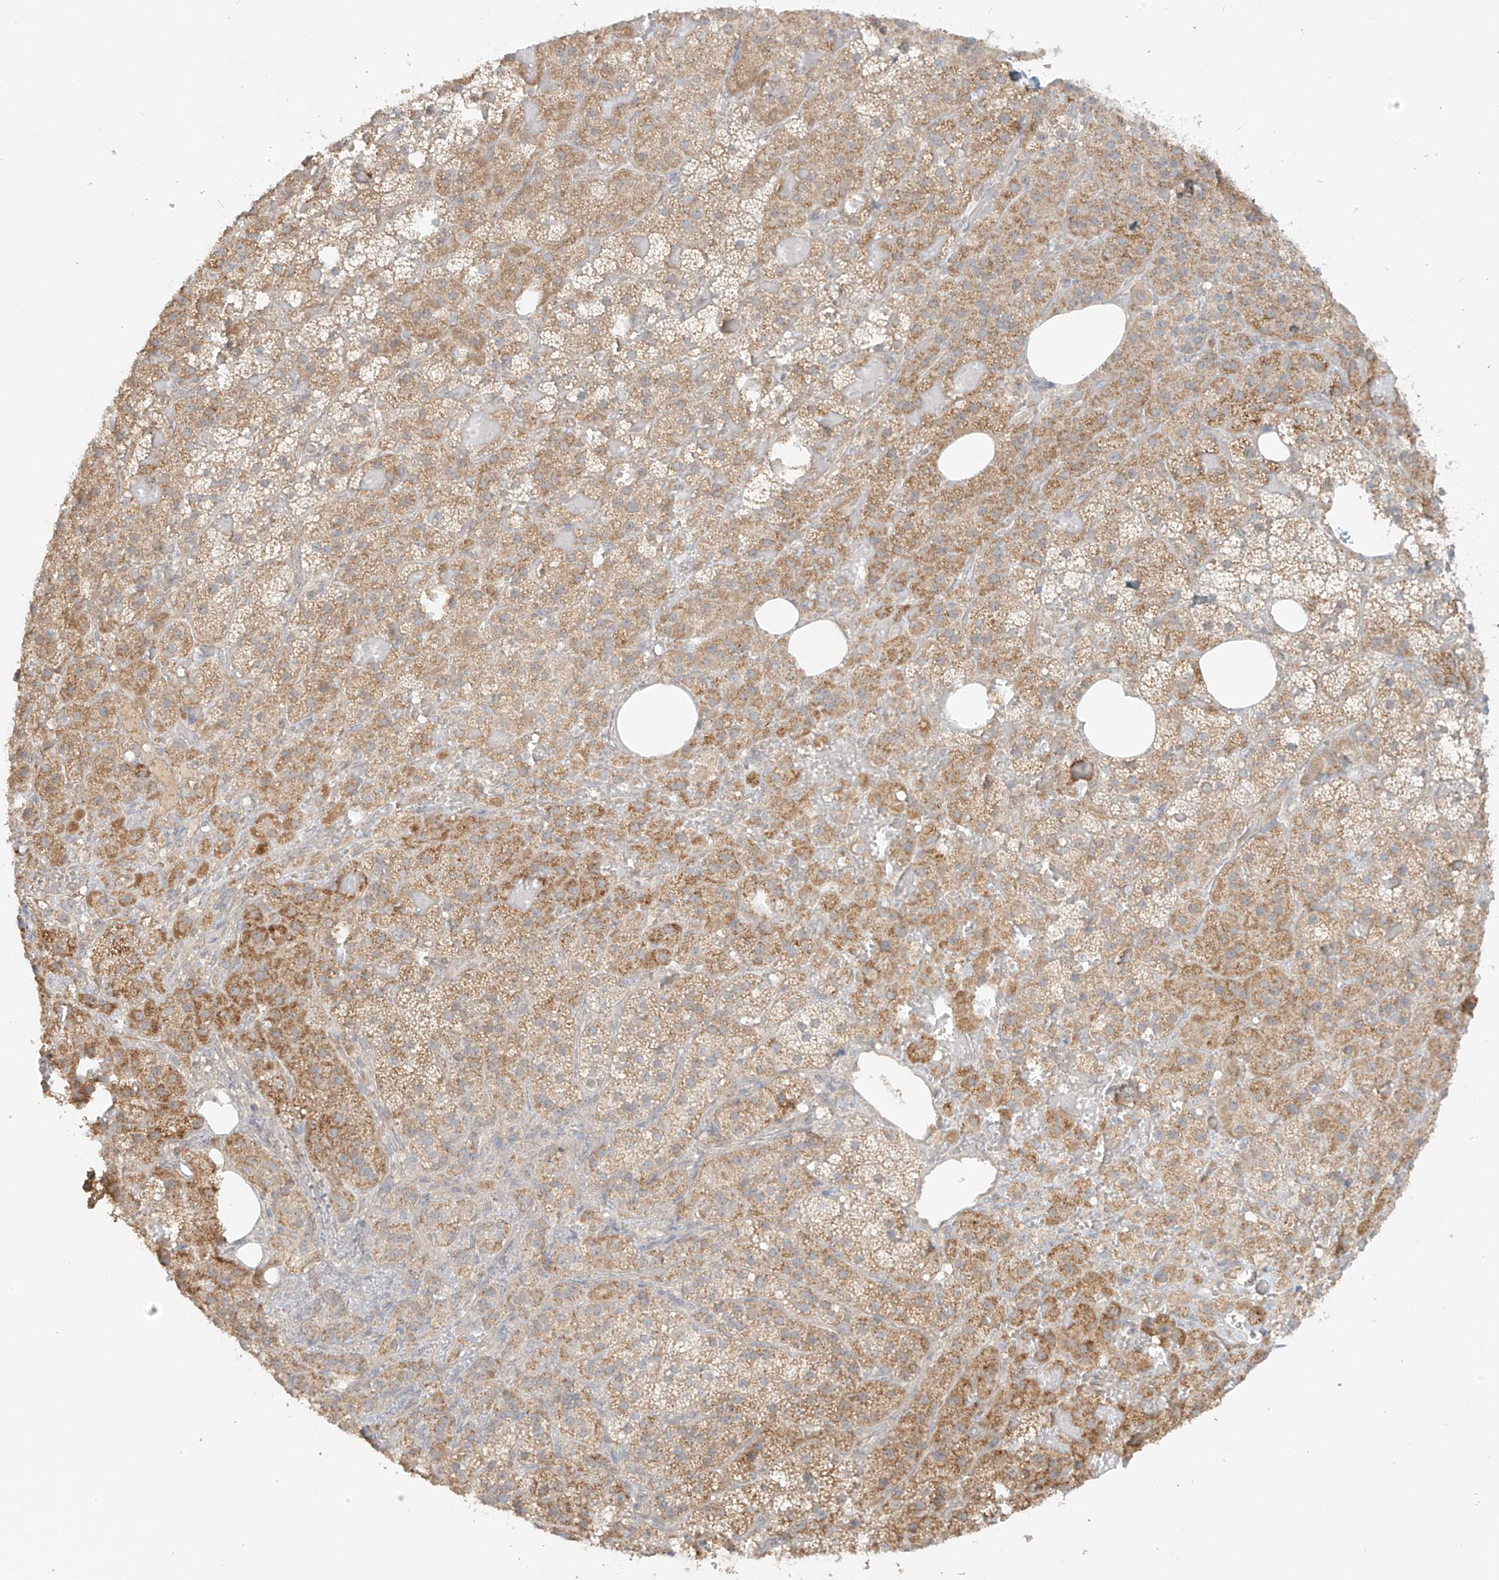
{"staining": {"intensity": "moderate", "quantity": ">75%", "location": "cytoplasmic/membranous"}, "tissue": "adrenal gland", "cell_type": "Glandular cells", "image_type": "normal", "snomed": [{"axis": "morphology", "description": "Normal tissue, NOS"}, {"axis": "topography", "description": "Adrenal gland"}], "caption": "This histopathology image exhibits IHC staining of normal adrenal gland, with medium moderate cytoplasmic/membranous staining in about >75% of glandular cells.", "gene": "ABCD1", "patient": {"sex": "female", "age": 59}}